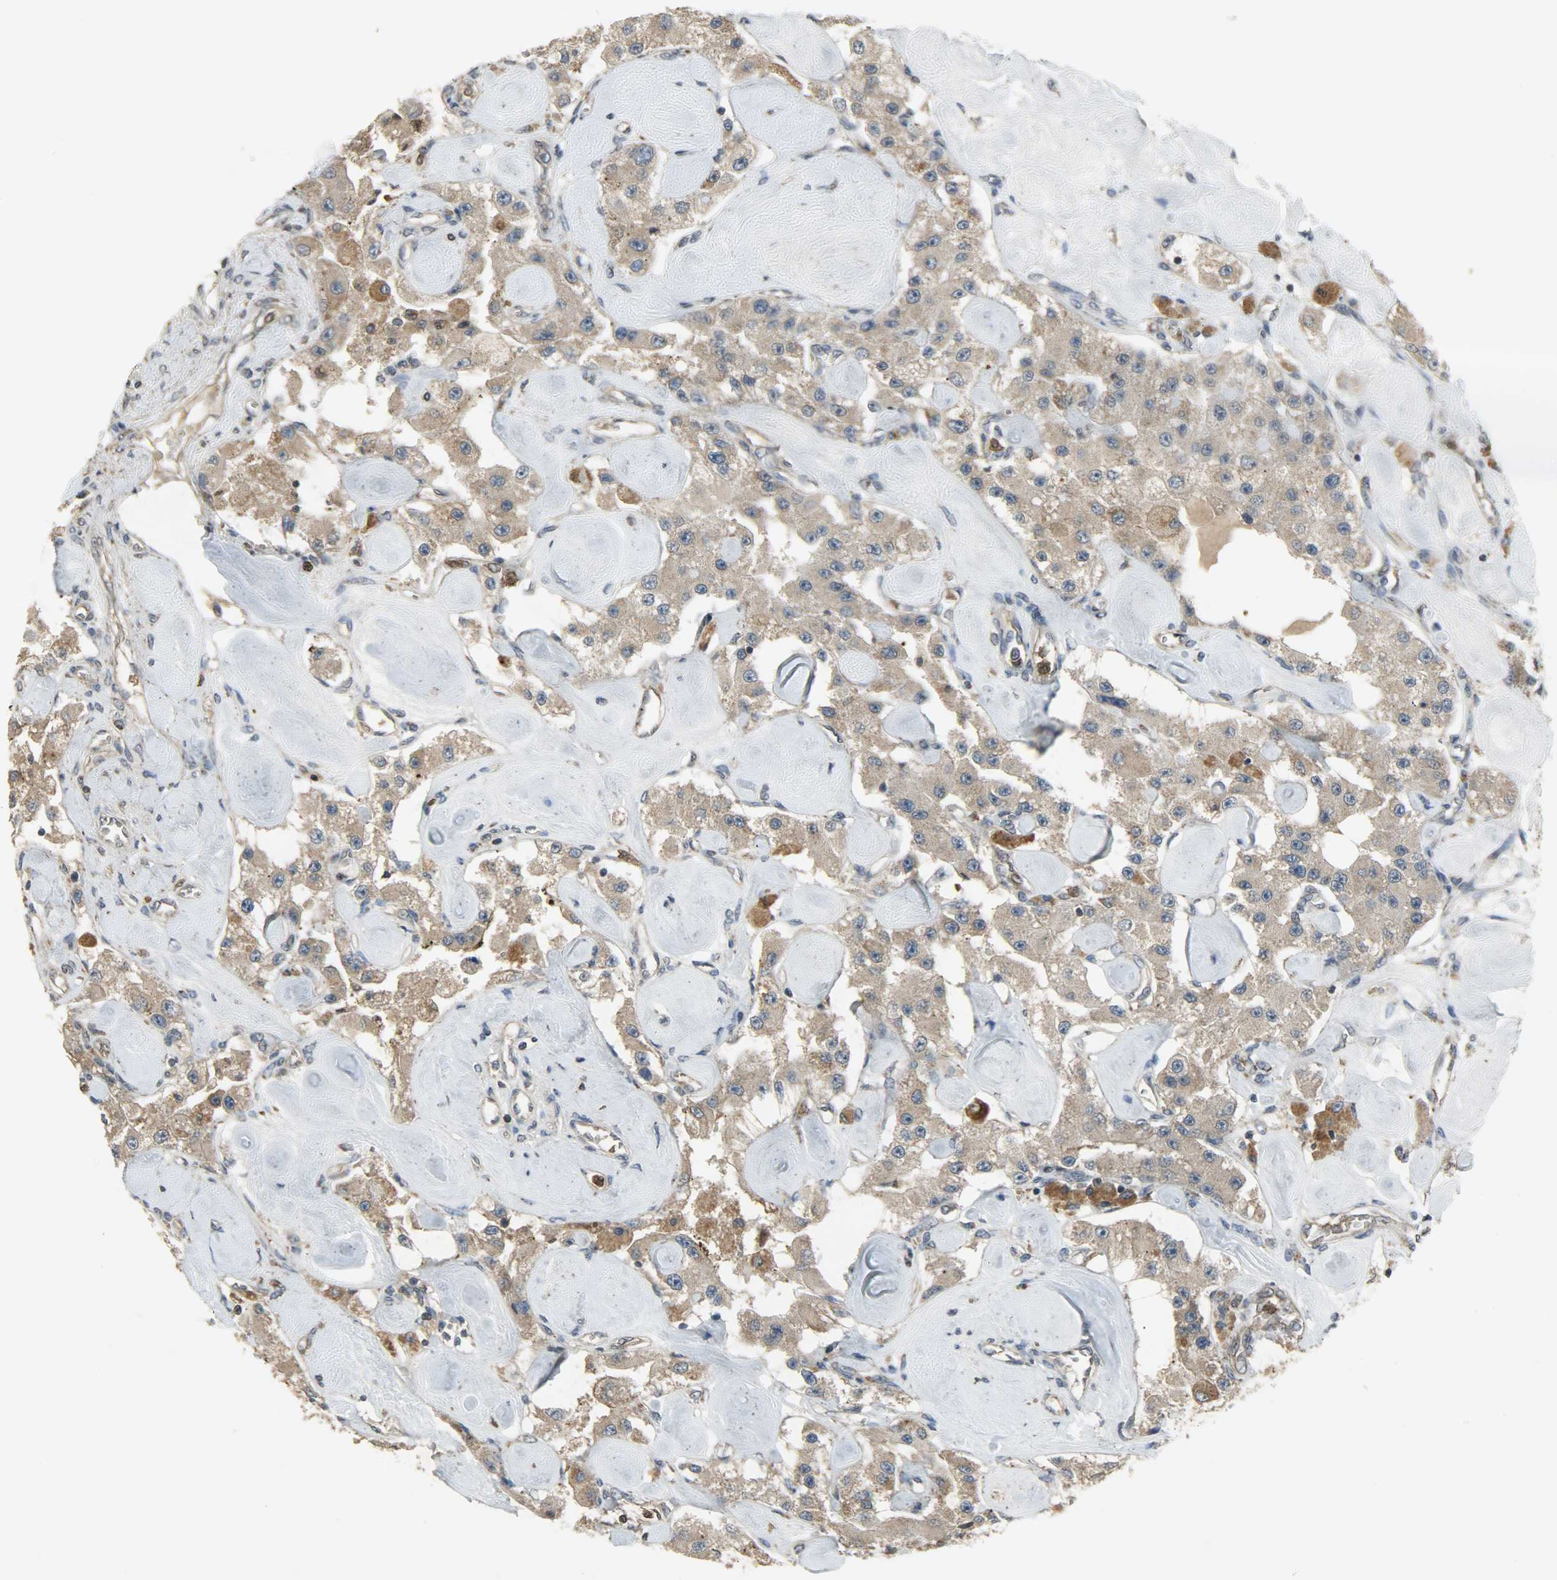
{"staining": {"intensity": "moderate", "quantity": ">75%", "location": "cytoplasmic/membranous"}, "tissue": "carcinoid", "cell_type": "Tumor cells", "image_type": "cancer", "snomed": [{"axis": "morphology", "description": "Carcinoid, malignant, NOS"}, {"axis": "topography", "description": "Pancreas"}], "caption": "Human carcinoid stained with a protein marker reveals moderate staining in tumor cells.", "gene": "AMT", "patient": {"sex": "male", "age": 41}}